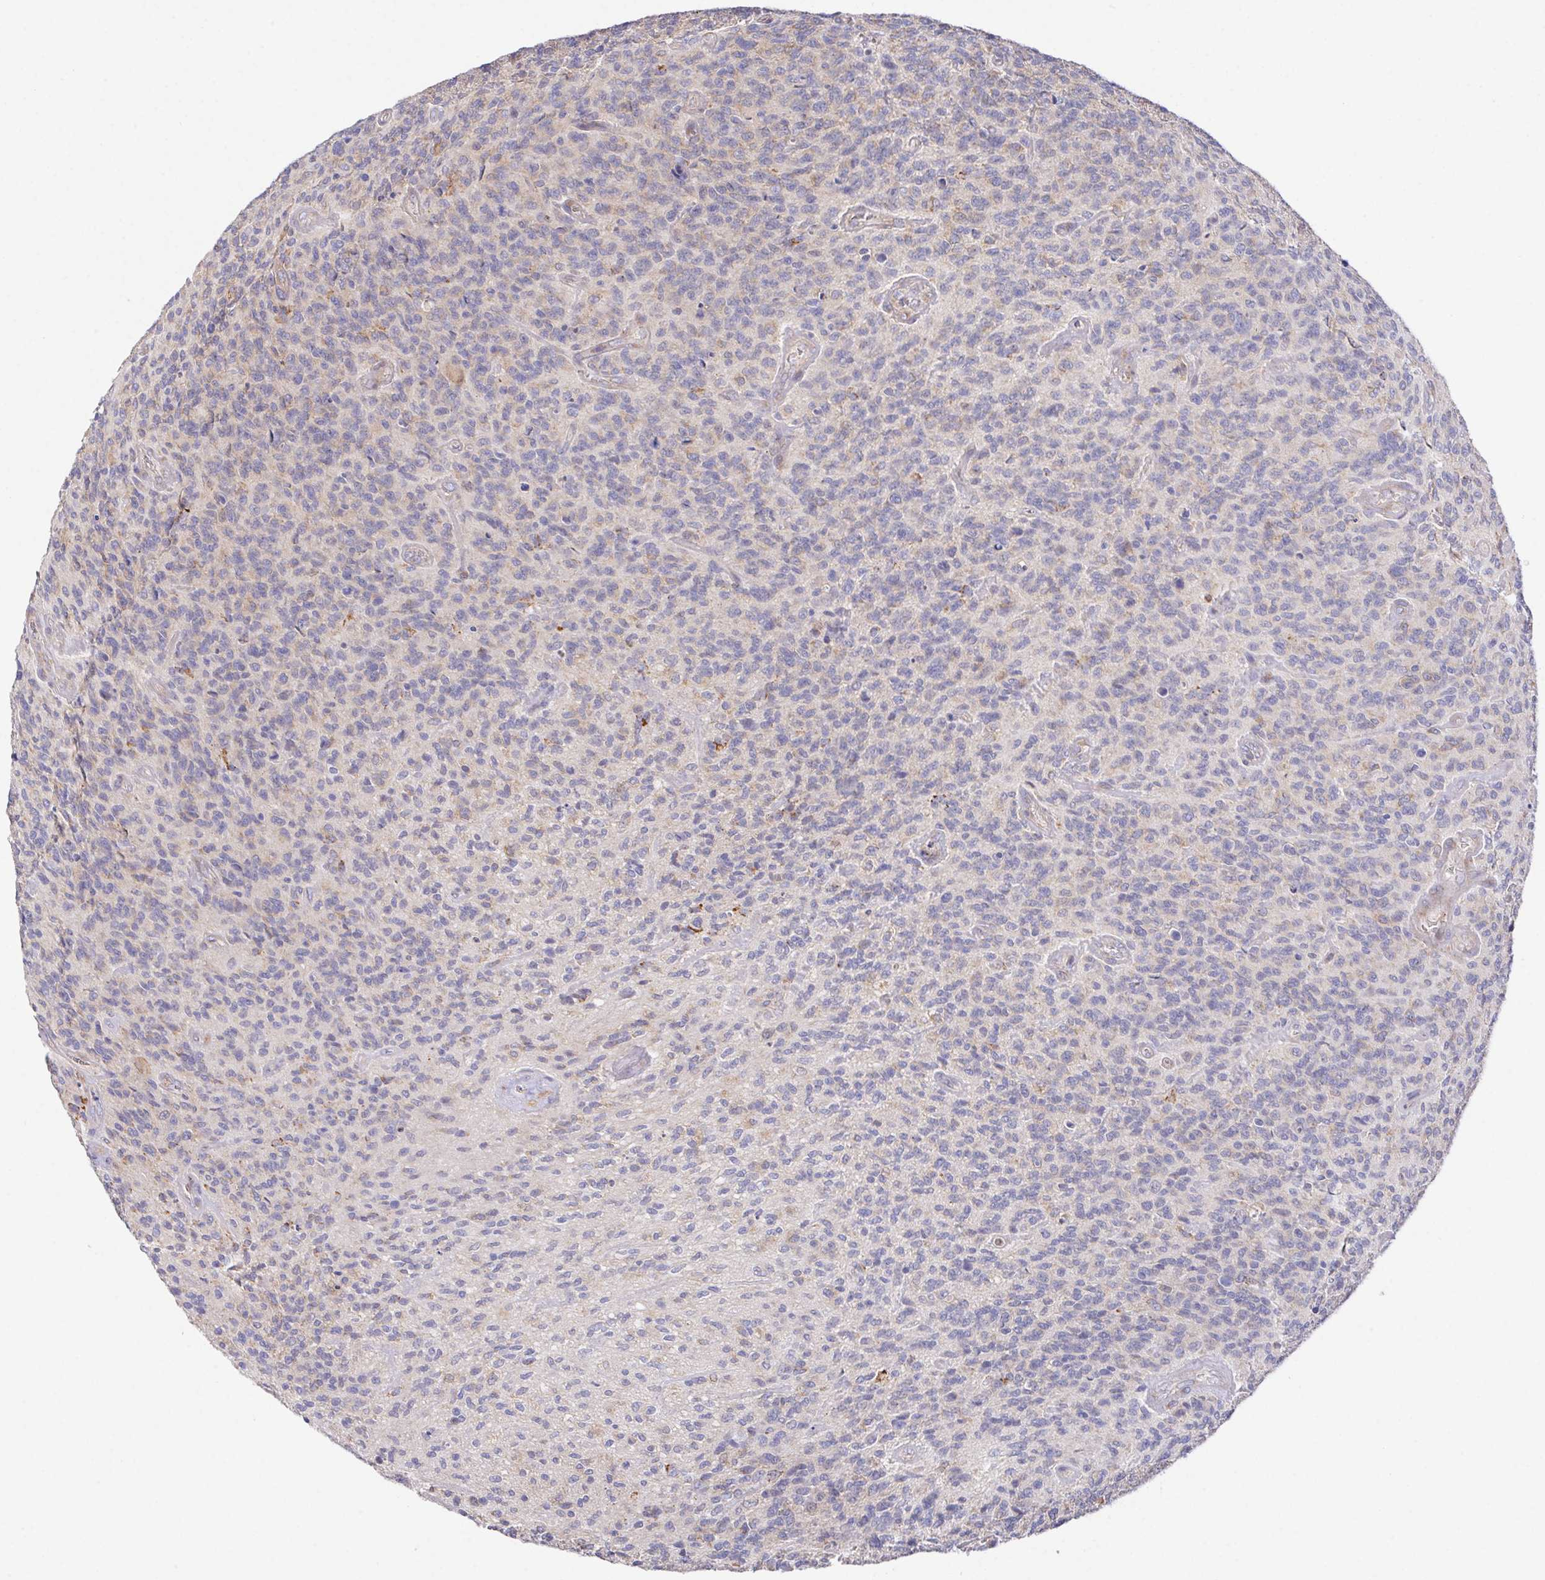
{"staining": {"intensity": "negative", "quantity": "none", "location": "none"}, "tissue": "glioma", "cell_type": "Tumor cells", "image_type": "cancer", "snomed": [{"axis": "morphology", "description": "Glioma, malignant, High grade"}, {"axis": "topography", "description": "Brain"}], "caption": "The micrograph reveals no staining of tumor cells in glioma.", "gene": "FAM241A", "patient": {"sex": "male", "age": 76}}